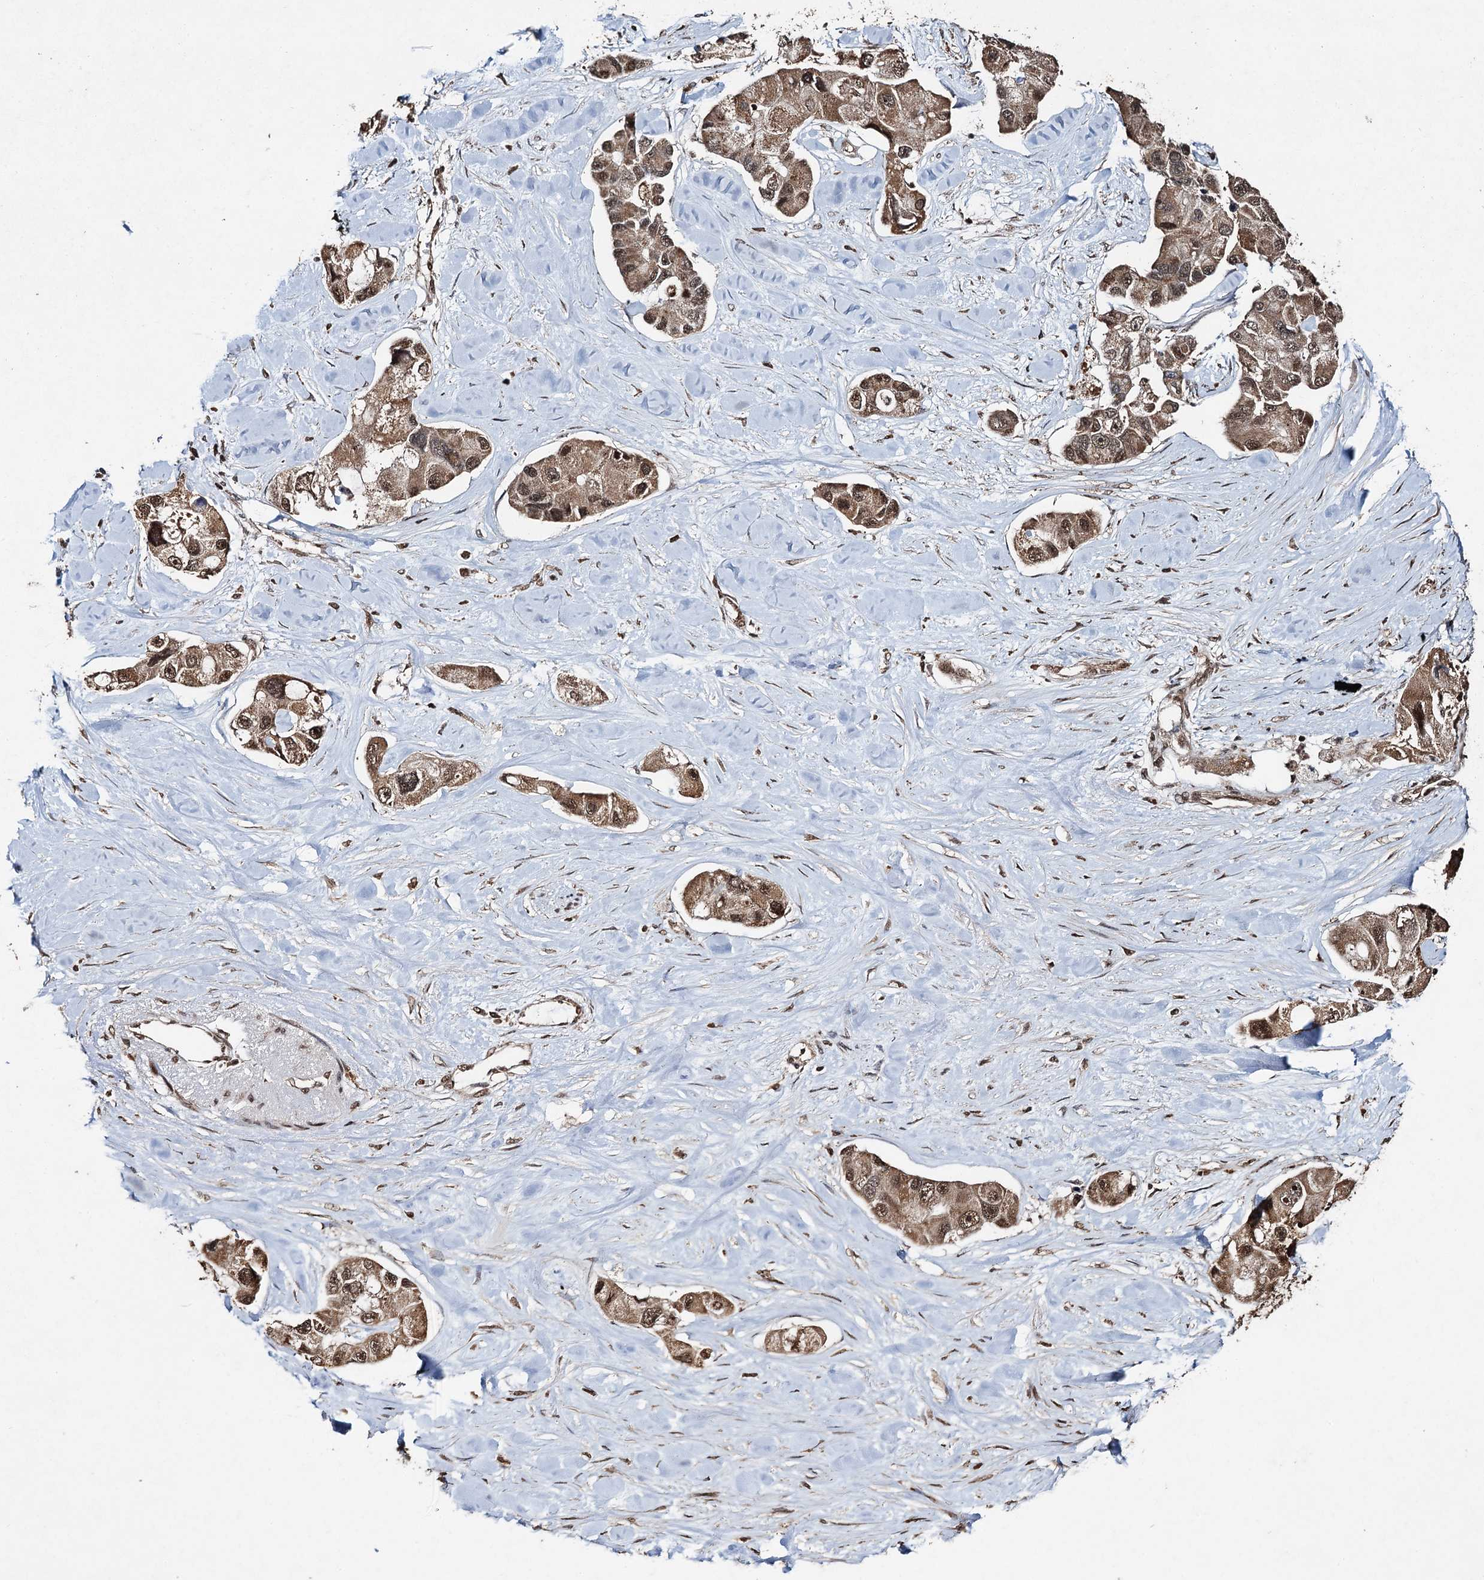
{"staining": {"intensity": "moderate", "quantity": ">75%", "location": "cytoplasmic/membranous,nuclear"}, "tissue": "lung cancer", "cell_type": "Tumor cells", "image_type": "cancer", "snomed": [{"axis": "morphology", "description": "Adenocarcinoma, NOS"}, {"axis": "topography", "description": "Lung"}], "caption": "A brown stain highlights moderate cytoplasmic/membranous and nuclear positivity of a protein in adenocarcinoma (lung) tumor cells.", "gene": "REP15", "patient": {"sex": "female", "age": 54}}